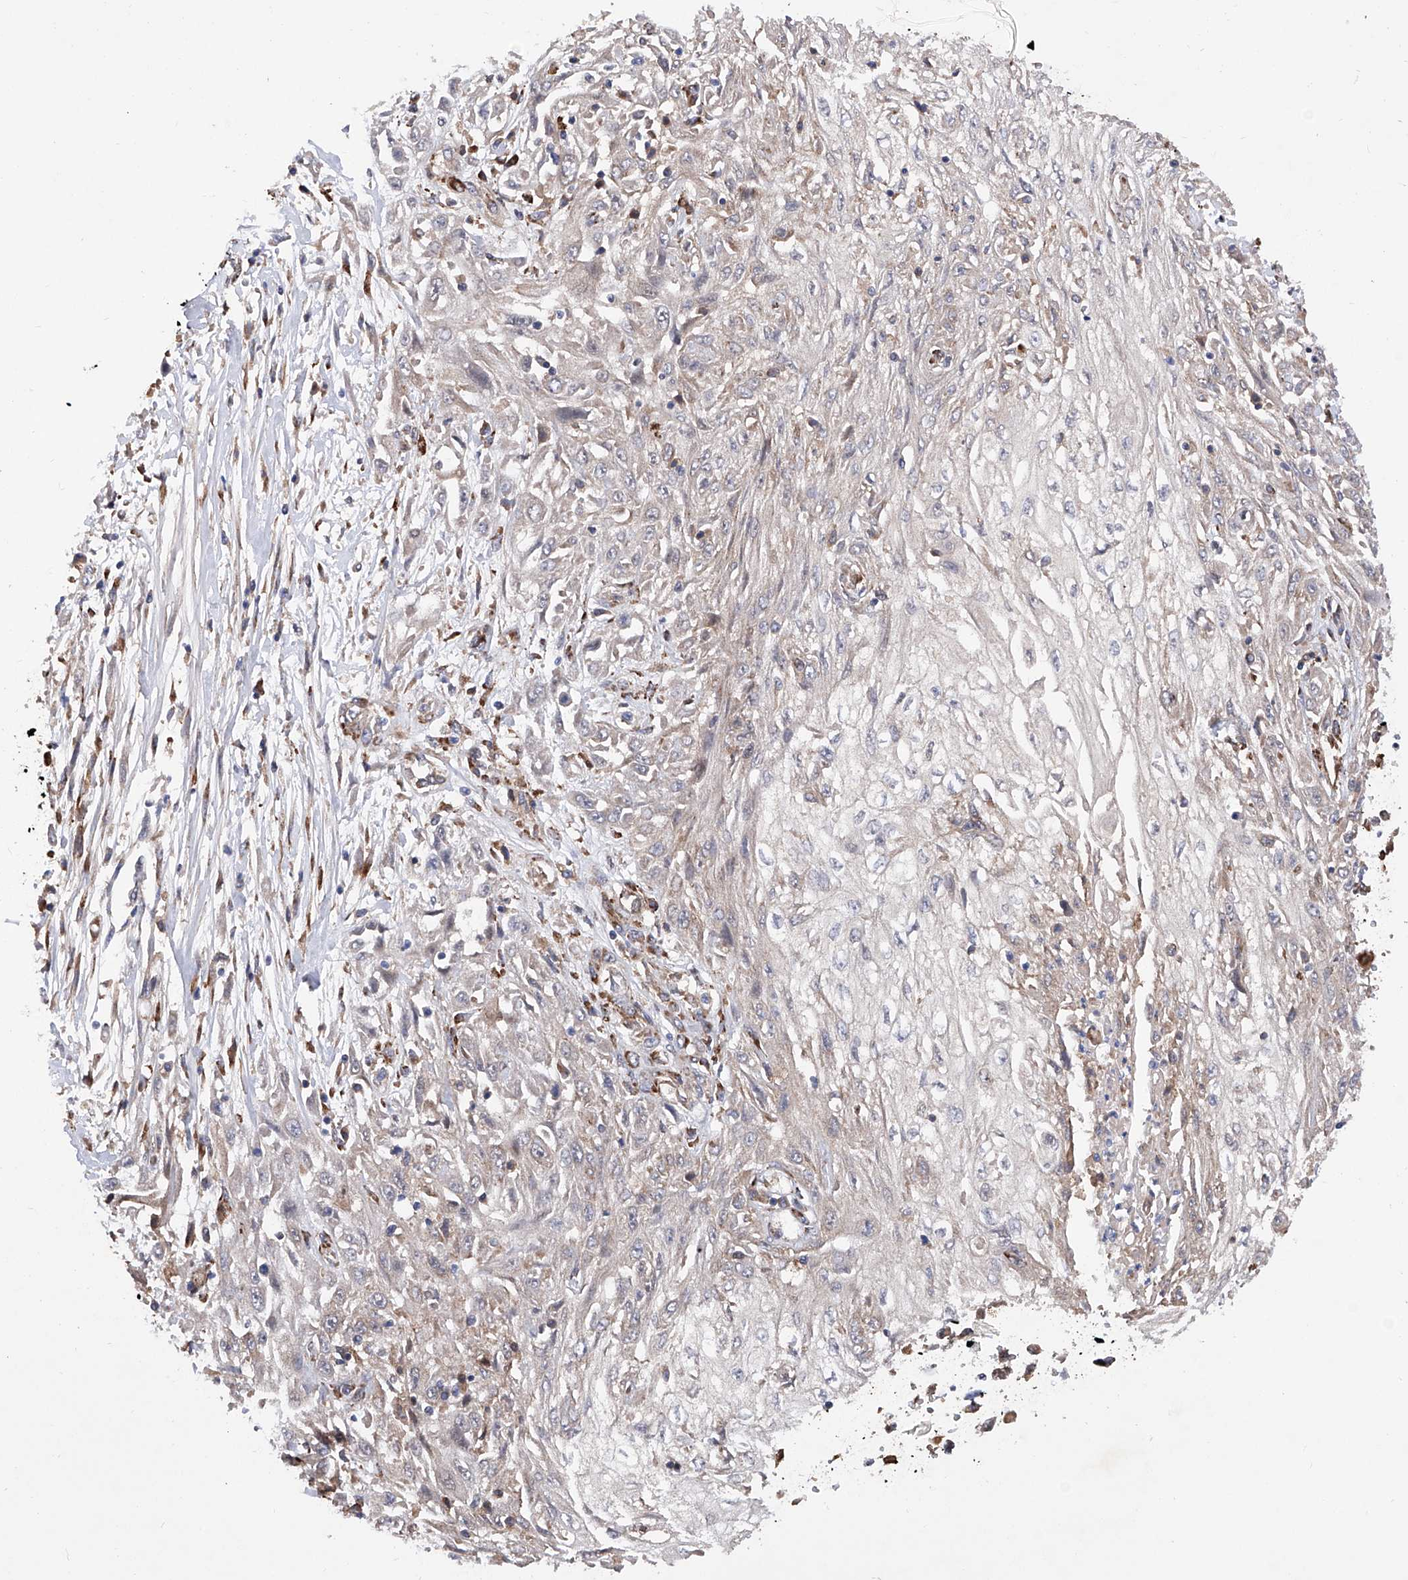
{"staining": {"intensity": "weak", "quantity": "25%-75%", "location": "cytoplasmic/membranous"}, "tissue": "skin cancer", "cell_type": "Tumor cells", "image_type": "cancer", "snomed": [{"axis": "morphology", "description": "Squamous cell carcinoma, NOS"}, {"axis": "morphology", "description": "Squamous cell carcinoma, metastatic, NOS"}, {"axis": "topography", "description": "Skin"}, {"axis": "topography", "description": "Lymph node"}], "caption": "An image of human skin cancer (squamous cell carcinoma) stained for a protein shows weak cytoplasmic/membranous brown staining in tumor cells.", "gene": "INPP5B", "patient": {"sex": "male", "age": 75}}